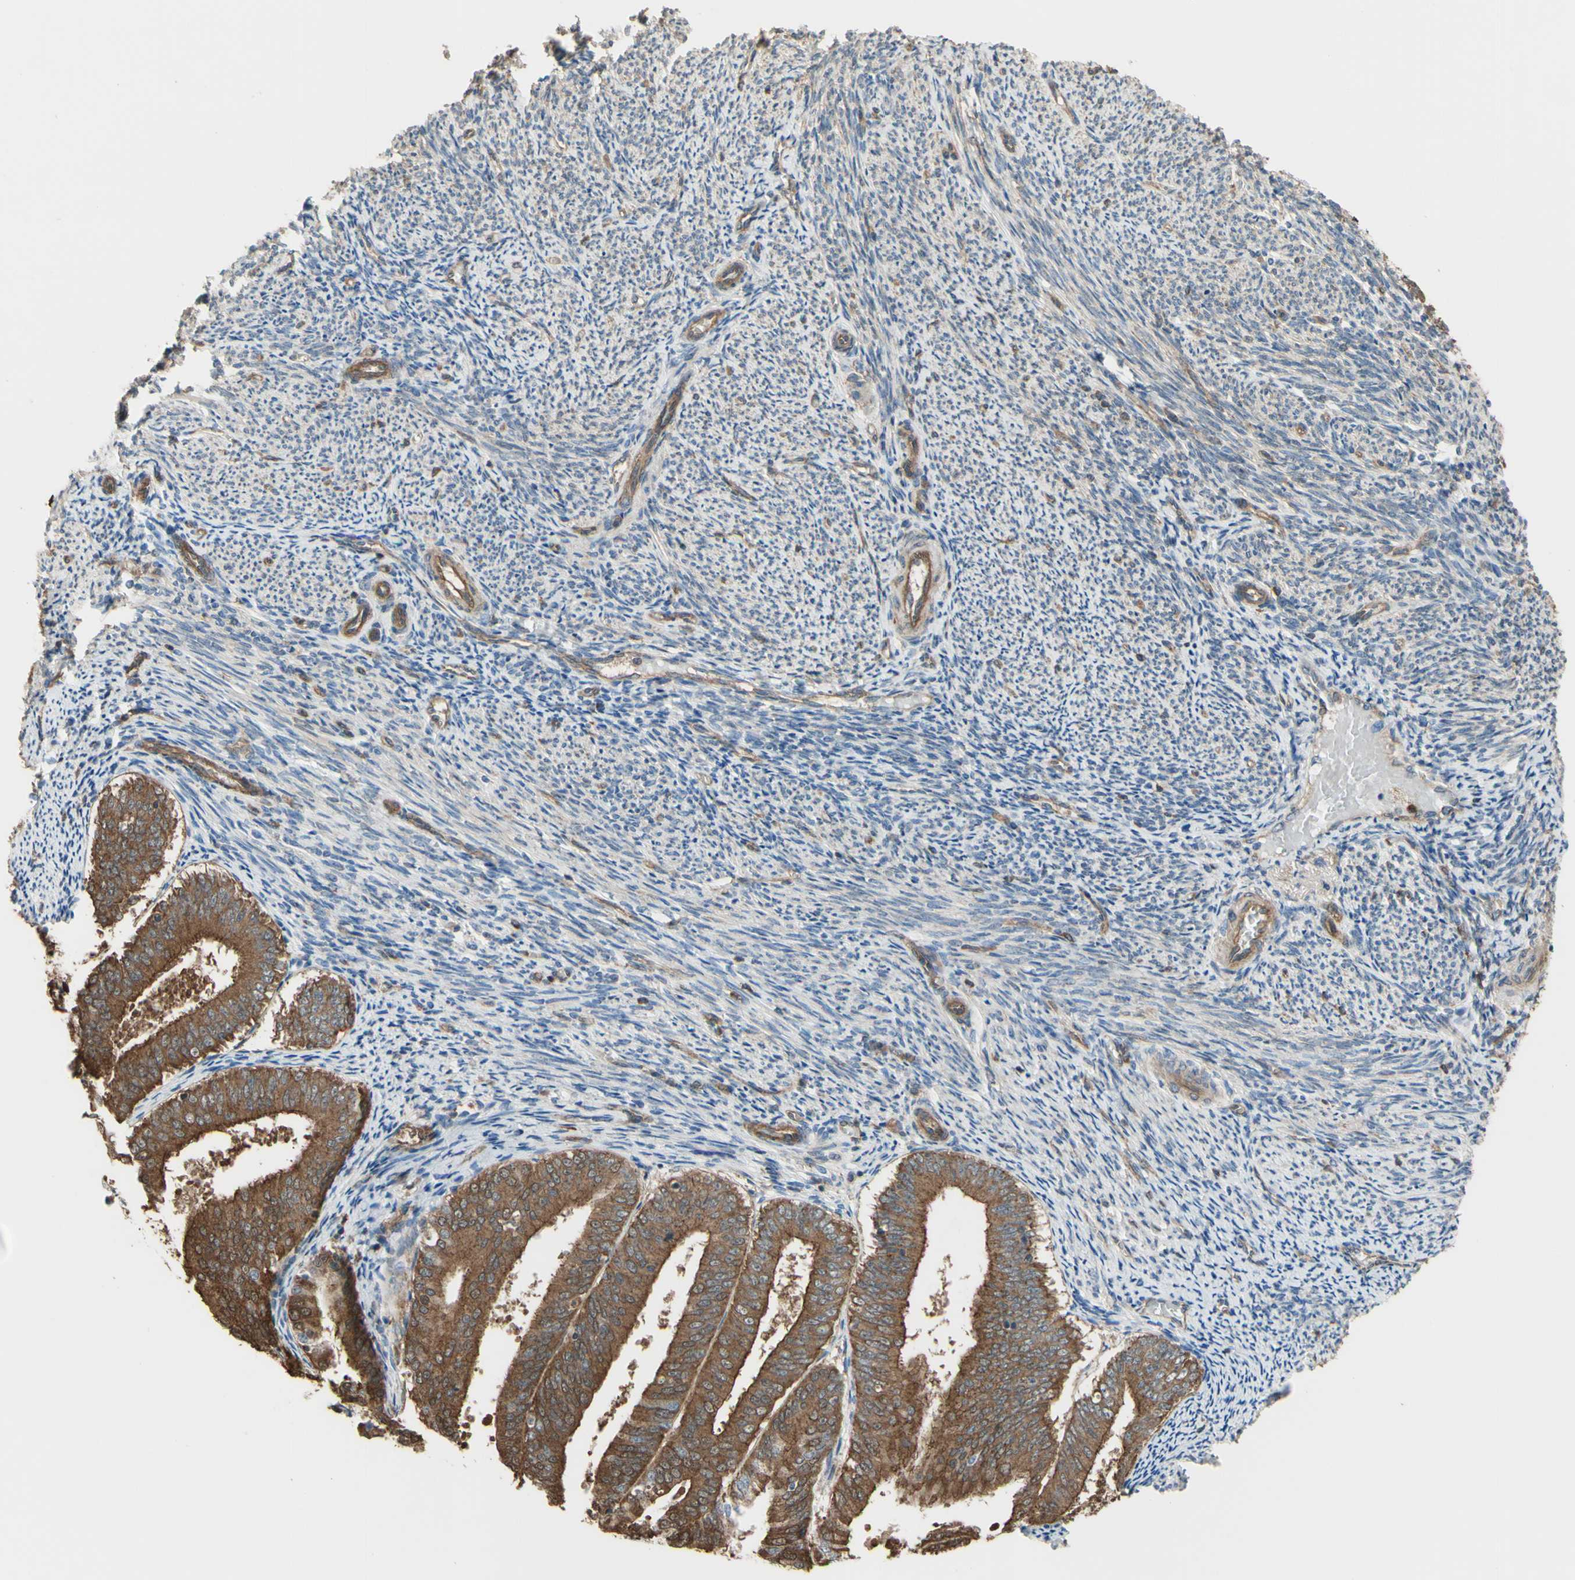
{"staining": {"intensity": "strong", "quantity": ">75%", "location": "cytoplasmic/membranous"}, "tissue": "endometrial cancer", "cell_type": "Tumor cells", "image_type": "cancer", "snomed": [{"axis": "morphology", "description": "Adenocarcinoma, NOS"}, {"axis": "topography", "description": "Endometrium"}], "caption": "Protein expression analysis of human endometrial cancer (adenocarcinoma) reveals strong cytoplasmic/membranous staining in about >75% of tumor cells. Ihc stains the protein in brown and the nuclei are stained blue.", "gene": "CTTN", "patient": {"sex": "female", "age": 63}}